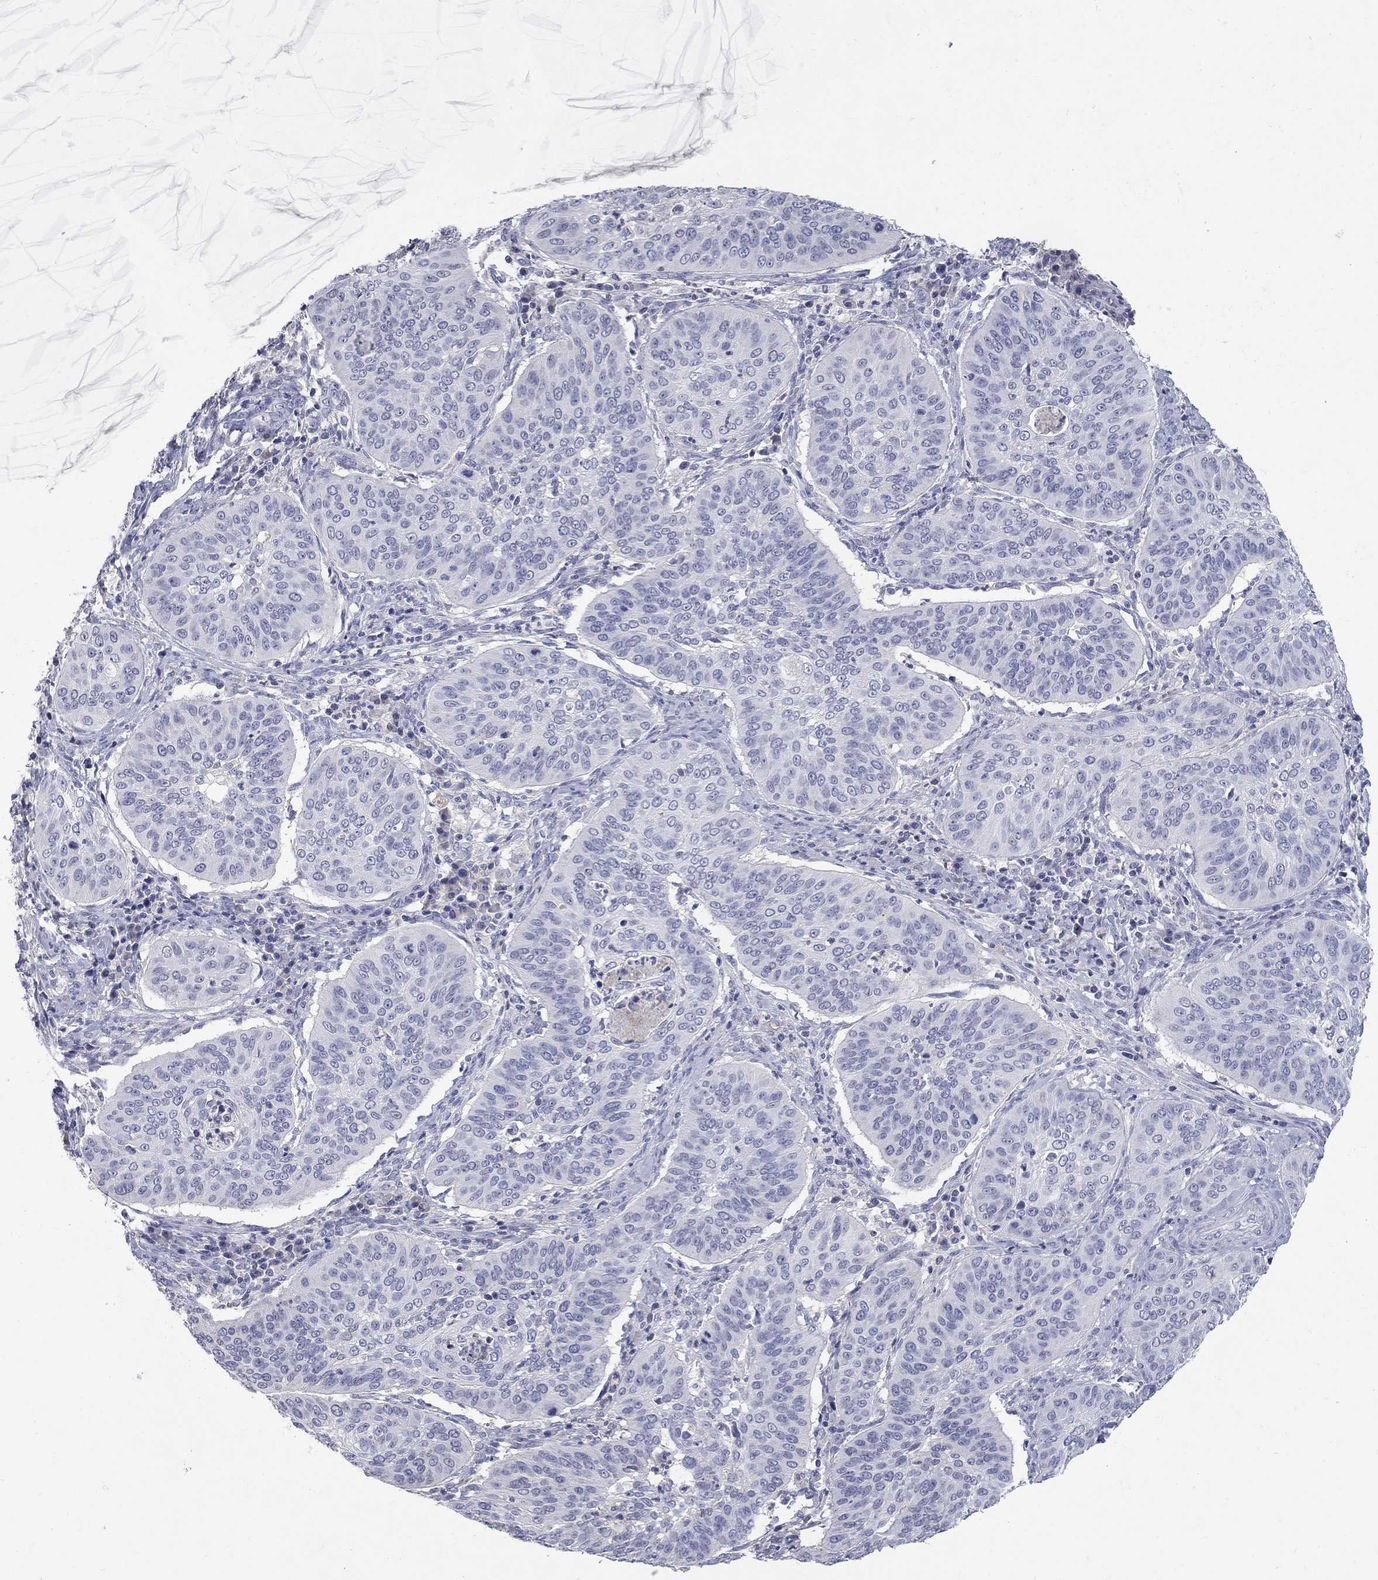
{"staining": {"intensity": "negative", "quantity": "none", "location": "none"}, "tissue": "cervical cancer", "cell_type": "Tumor cells", "image_type": "cancer", "snomed": [{"axis": "morphology", "description": "Normal tissue, NOS"}, {"axis": "morphology", "description": "Squamous cell carcinoma, NOS"}, {"axis": "topography", "description": "Cervix"}], "caption": "The histopathology image exhibits no staining of tumor cells in cervical cancer (squamous cell carcinoma).", "gene": "PTH1R", "patient": {"sex": "female", "age": 39}}